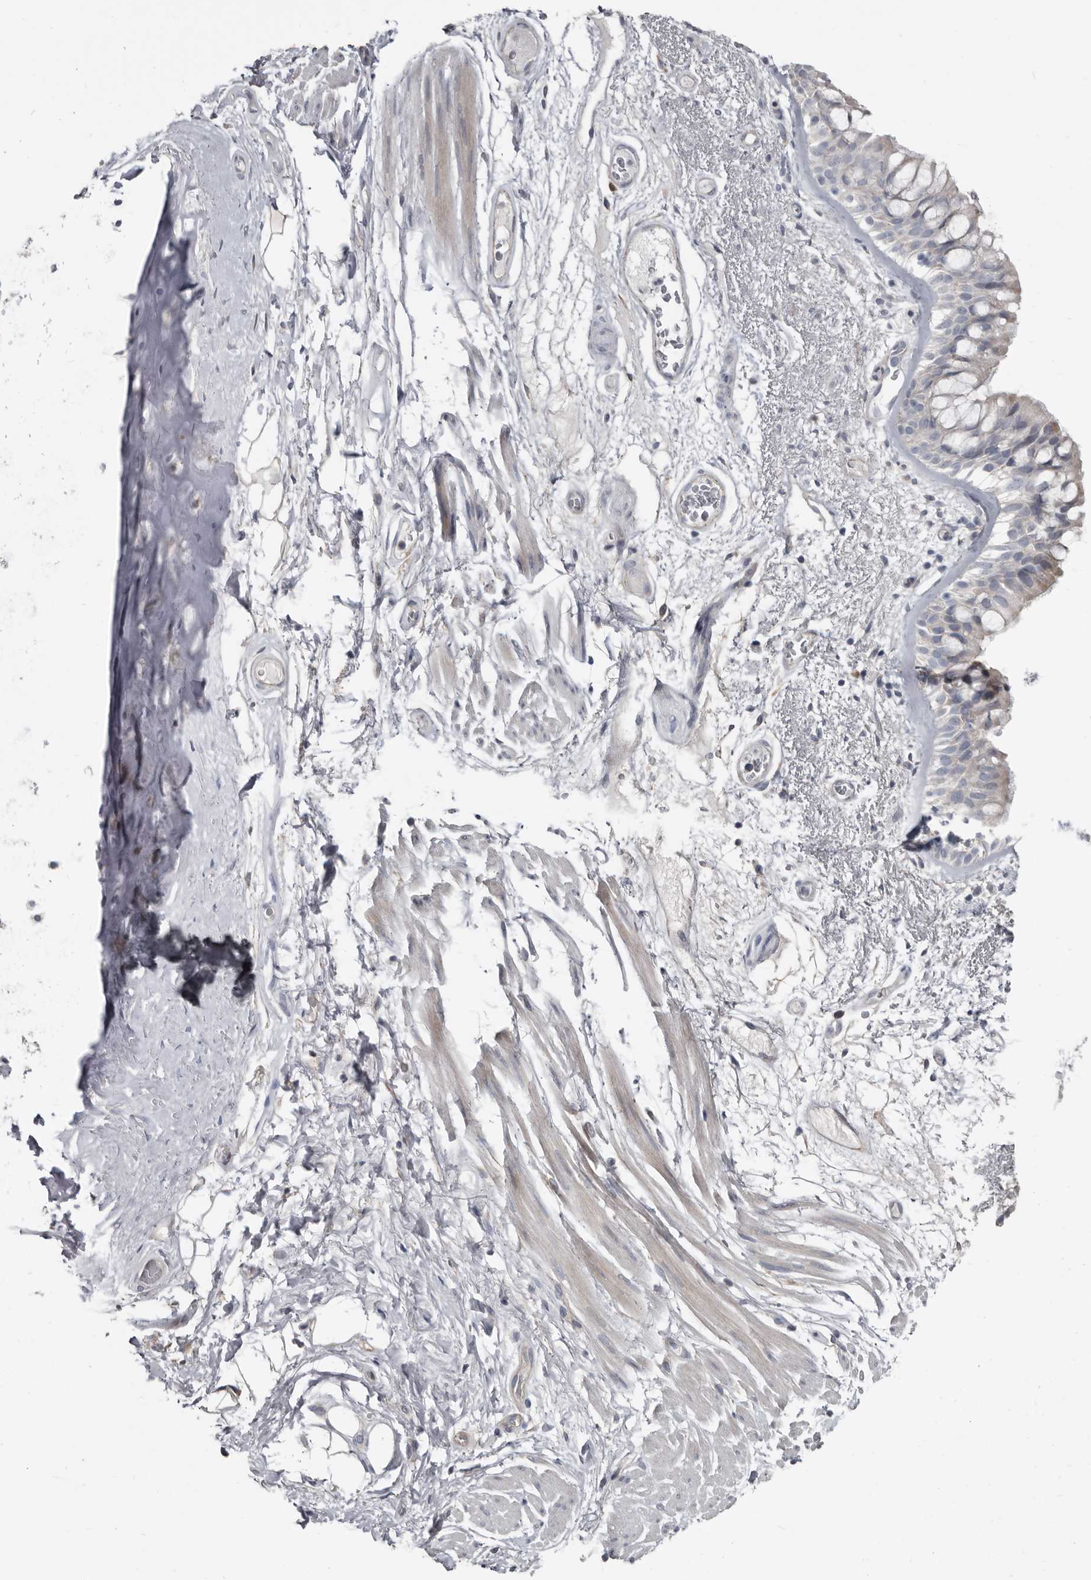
{"staining": {"intensity": "negative", "quantity": "none", "location": "none"}, "tissue": "bronchus", "cell_type": "Respiratory epithelial cells", "image_type": "normal", "snomed": [{"axis": "morphology", "description": "Normal tissue, NOS"}, {"axis": "morphology", "description": "Squamous cell carcinoma, NOS"}, {"axis": "topography", "description": "Lymph node"}, {"axis": "topography", "description": "Bronchus"}, {"axis": "topography", "description": "Lung"}], "caption": "This is a photomicrograph of immunohistochemistry (IHC) staining of benign bronchus, which shows no positivity in respiratory epithelial cells.", "gene": "ZNF114", "patient": {"sex": "male", "age": 66}}